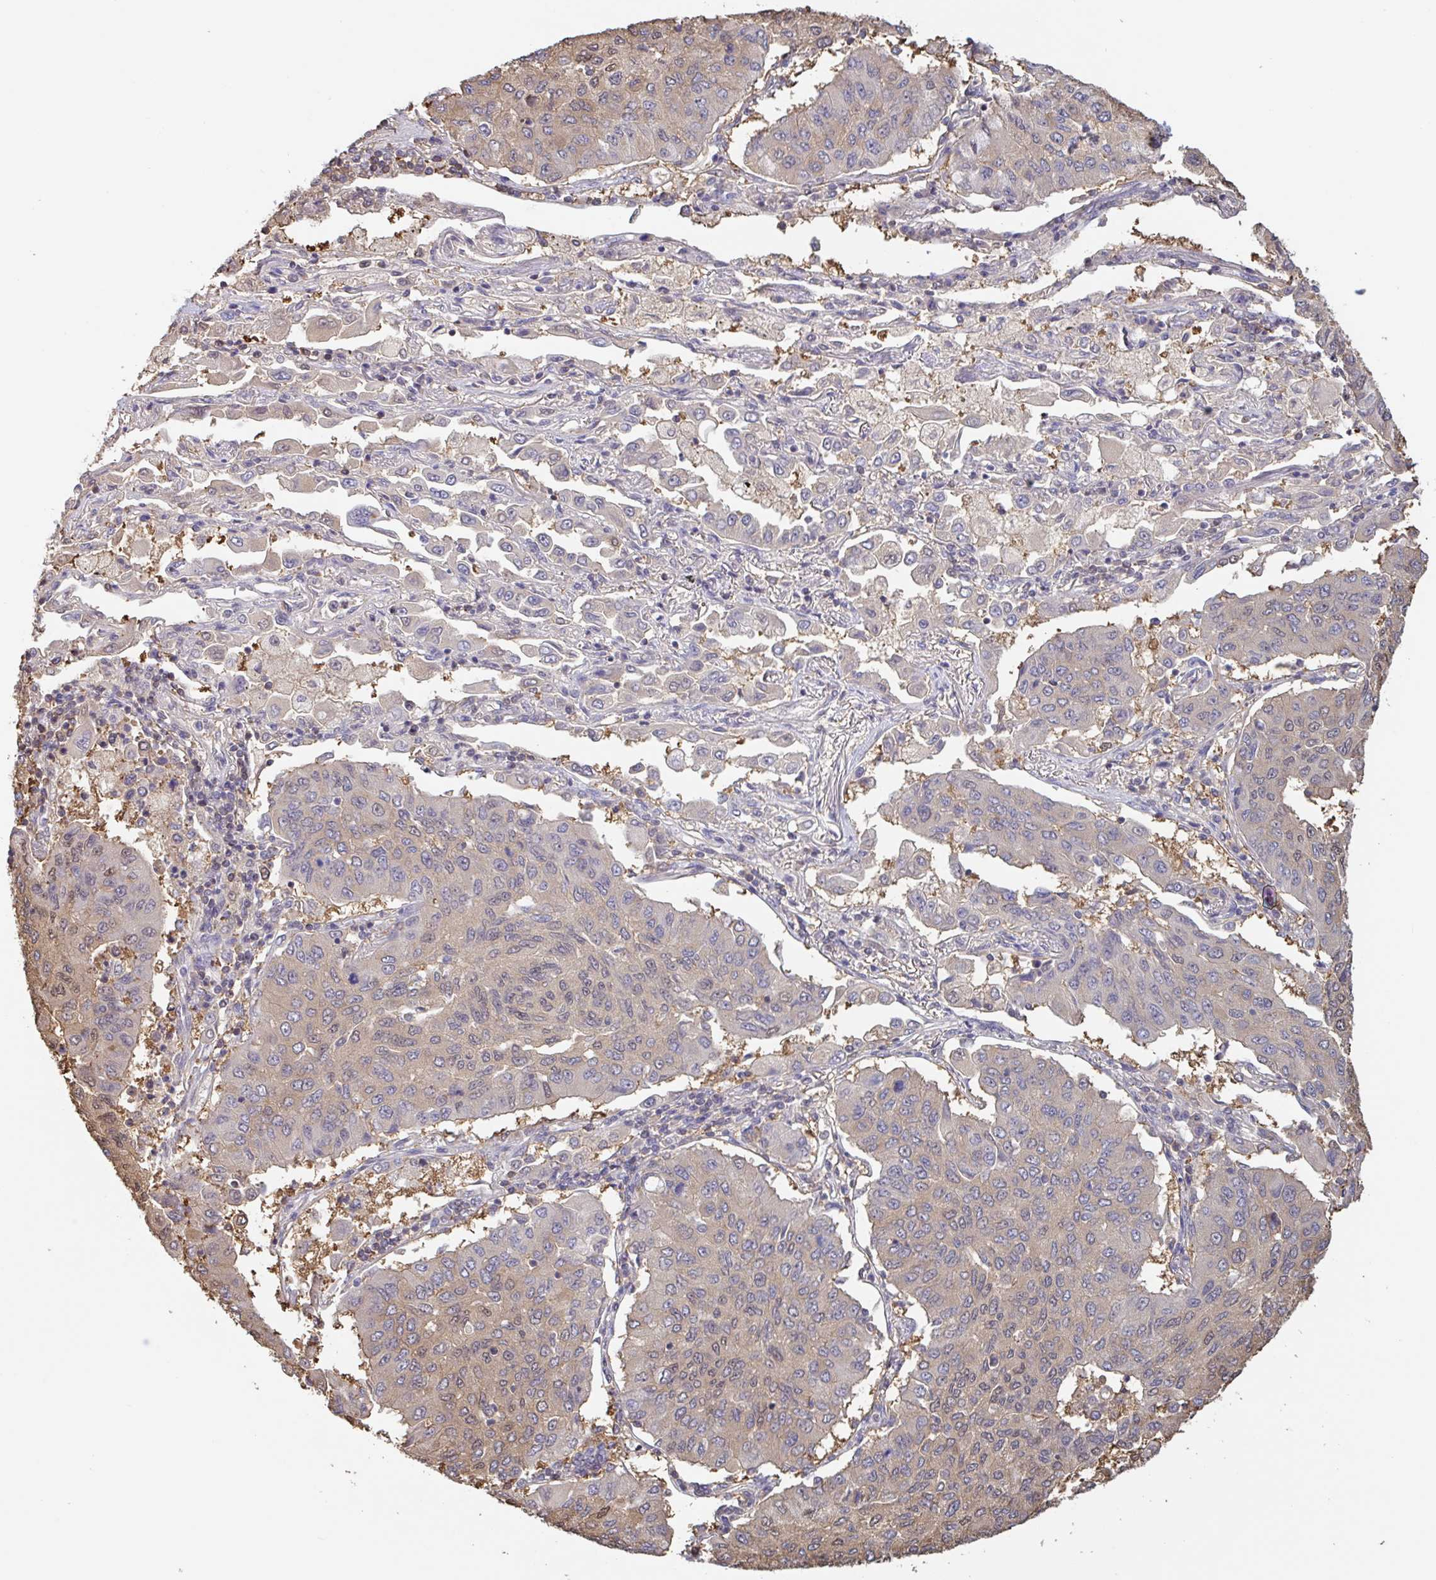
{"staining": {"intensity": "weak", "quantity": "<25%", "location": "cytoplasmic/membranous"}, "tissue": "lung cancer", "cell_type": "Tumor cells", "image_type": "cancer", "snomed": [{"axis": "morphology", "description": "Squamous cell carcinoma, NOS"}, {"axis": "topography", "description": "Lung"}], "caption": "Protein analysis of lung cancer reveals no significant positivity in tumor cells. (DAB immunohistochemistry, high magnification).", "gene": "OTOP2", "patient": {"sex": "male", "age": 74}}